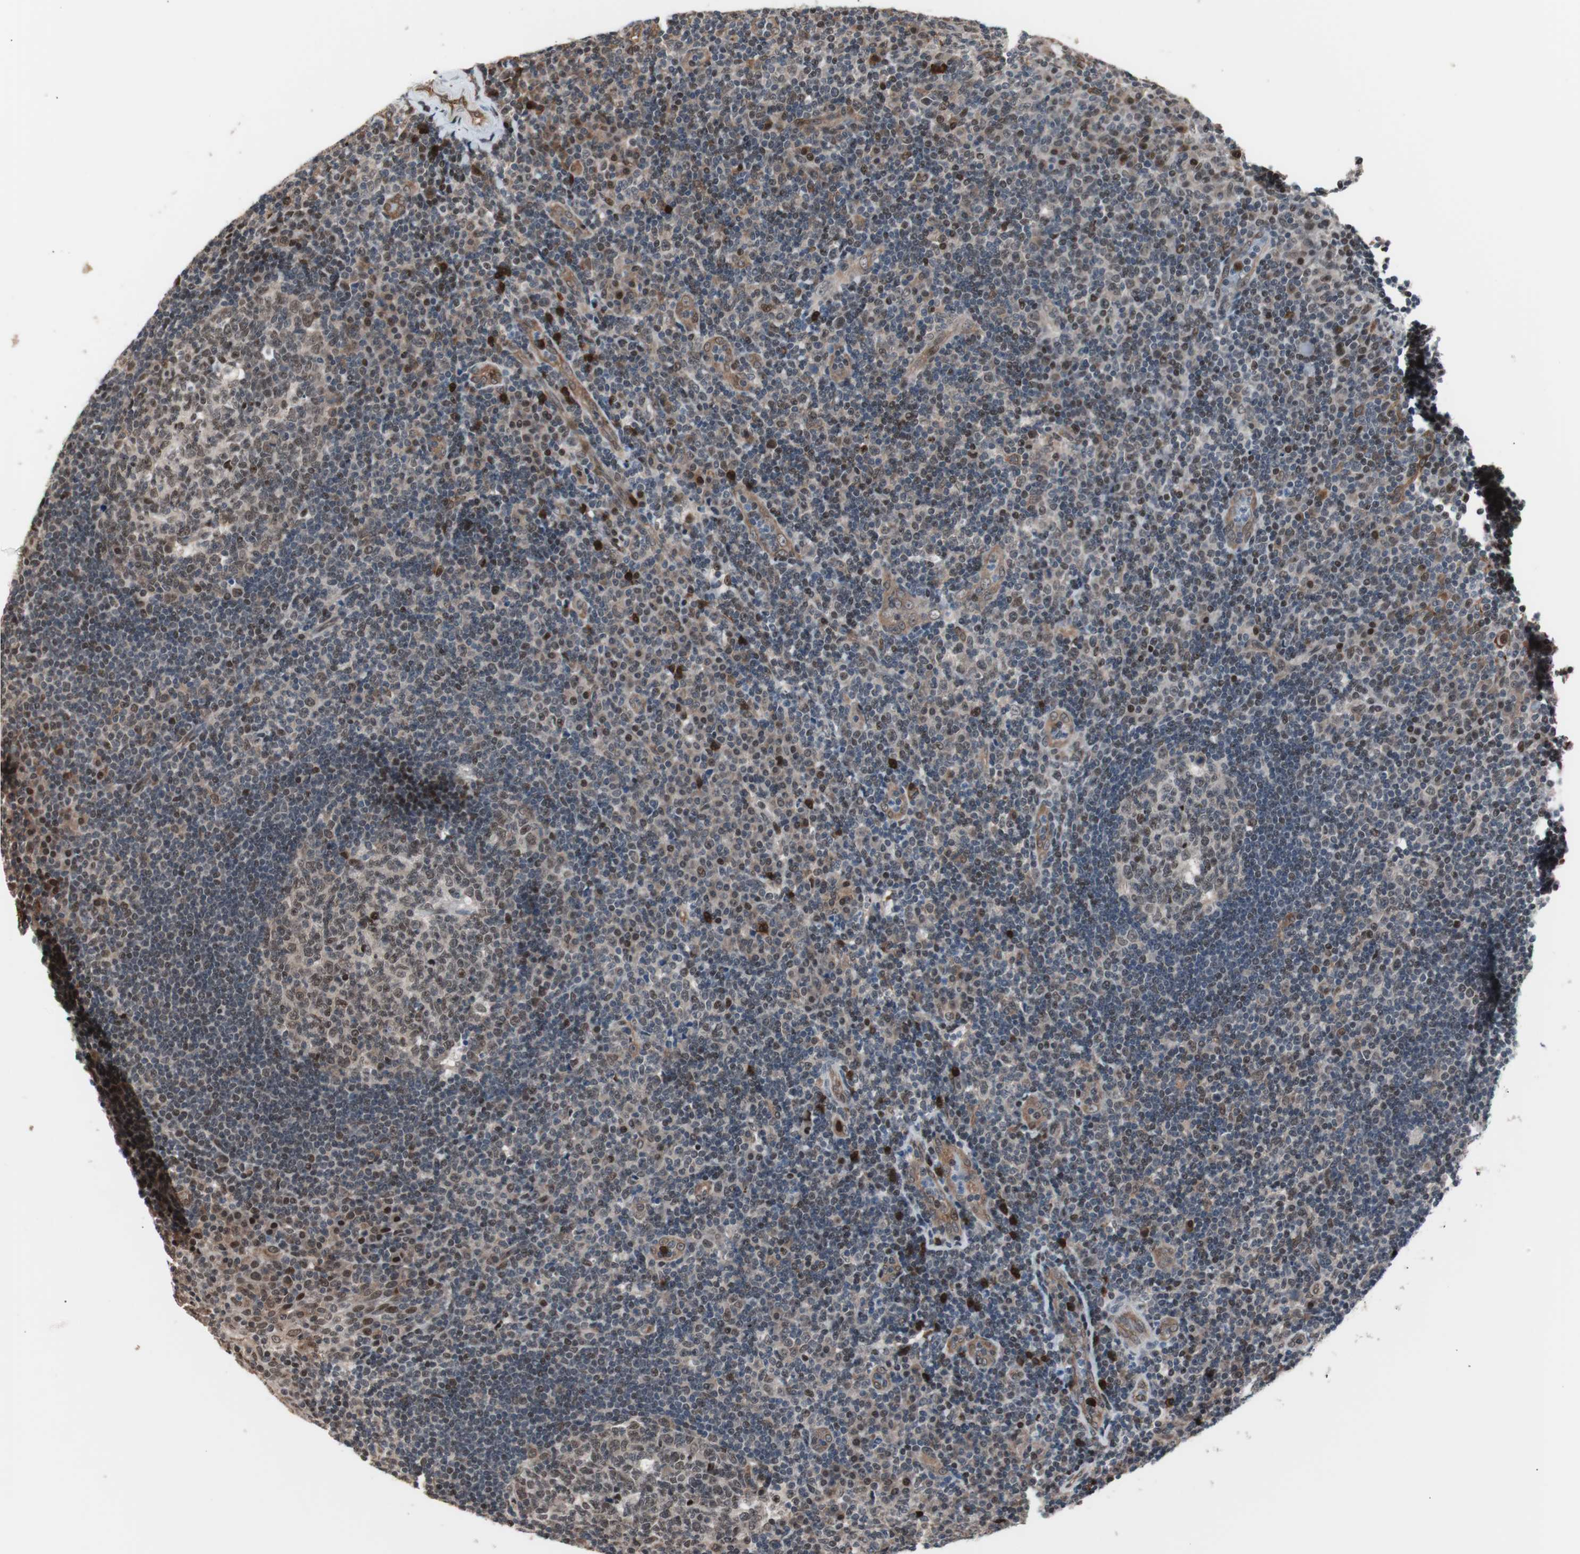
{"staining": {"intensity": "moderate", "quantity": "<25%", "location": "nuclear"}, "tissue": "tonsil", "cell_type": "Germinal center cells", "image_type": "normal", "snomed": [{"axis": "morphology", "description": "Normal tissue, NOS"}, {"axis": "topography", "description": "Tonsil"}], "caption": "DAB immunohistochemical staining of benign human tonsil displays moderate nuclear protein positivity in about <25% of germinal center cells. The protein is shown in brown color, while the nuclei are stained blue.", "gene": "POGZ", "patient": {"sex": "female", "age": 40}}